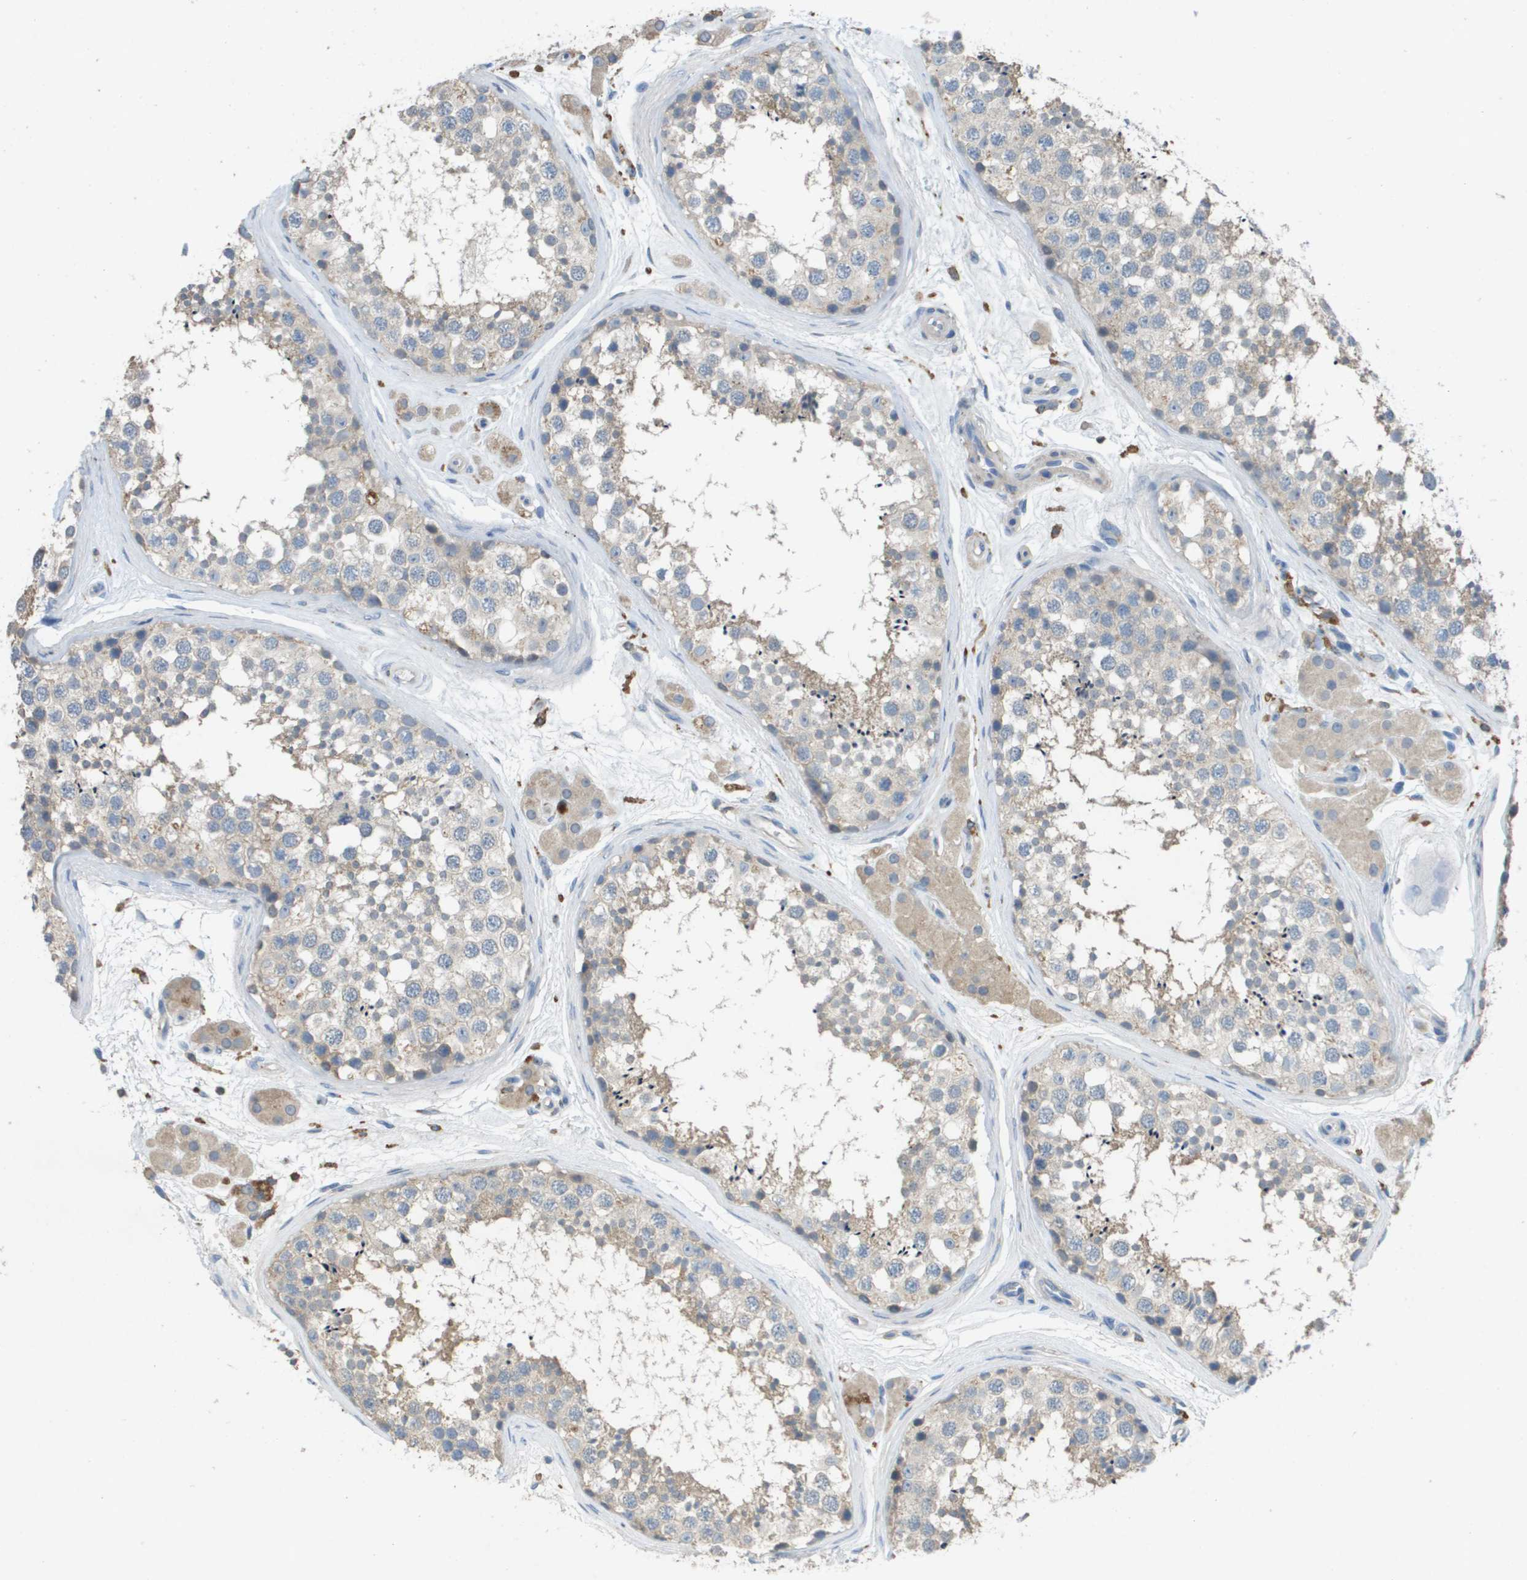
{"staining": {"intensity": "weak", "quantity": "<25%", "location": "cytoplasmic/membranous"}, "tissue": "testis", "cell_type": "Cells in seminiferous ducts", "image_type": "normal", "snomed": [{"axis": "morphology", "description": "Normal tissue, NOS"}, {"axis": "topography", "description": "Testis"}], "caption": "High magnification brightfield microscopy of benign testis stained with DAB (brown) and counterstained with hematoxylin (blue): cells in seminiferous ducts show no significant positivity.", "gene": "CLCA4", "patient": {"sex": "male", "age": 56}}